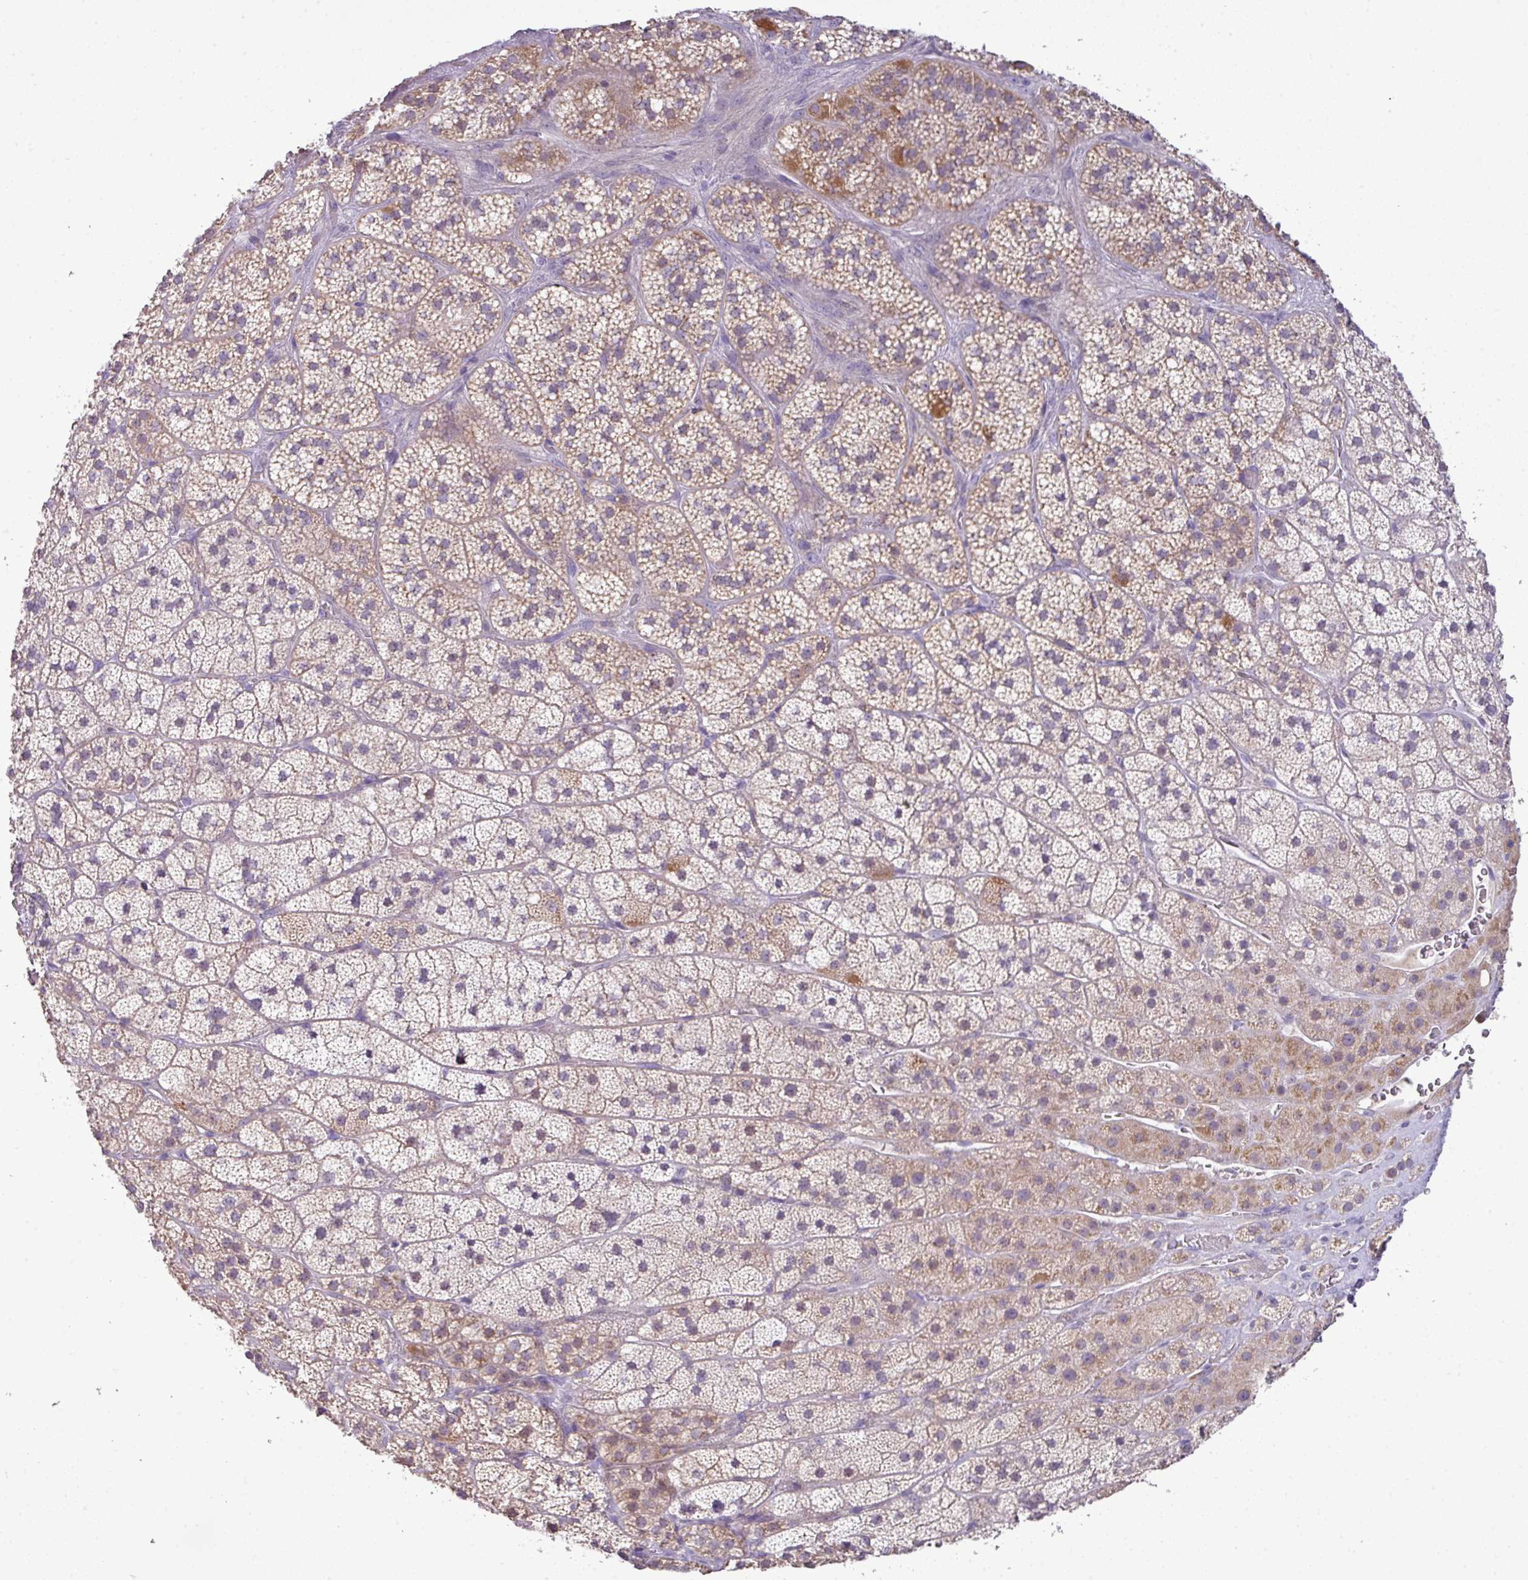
{"staining": {"intensity": "moderate", "quantity": "25%-75%", "location": "cytoplasmic/membranous"}, "tissue": "adrenal gland", "cell_type": "Glandular cells", "image_type": "normal", "snomed": [{"axis": "morphology", "description": "Normal tissue, NOS"}, {"axis": "topography", "description": "Adrenal gland"}], "caption": "A medium amount of moderate cytoplasmic/membranous staining is present in about 25%-75% of glandular cells in normal adrenal gland.", "gene": "TRAPPC1", "patient": {"sex": "male", "age": 57}}